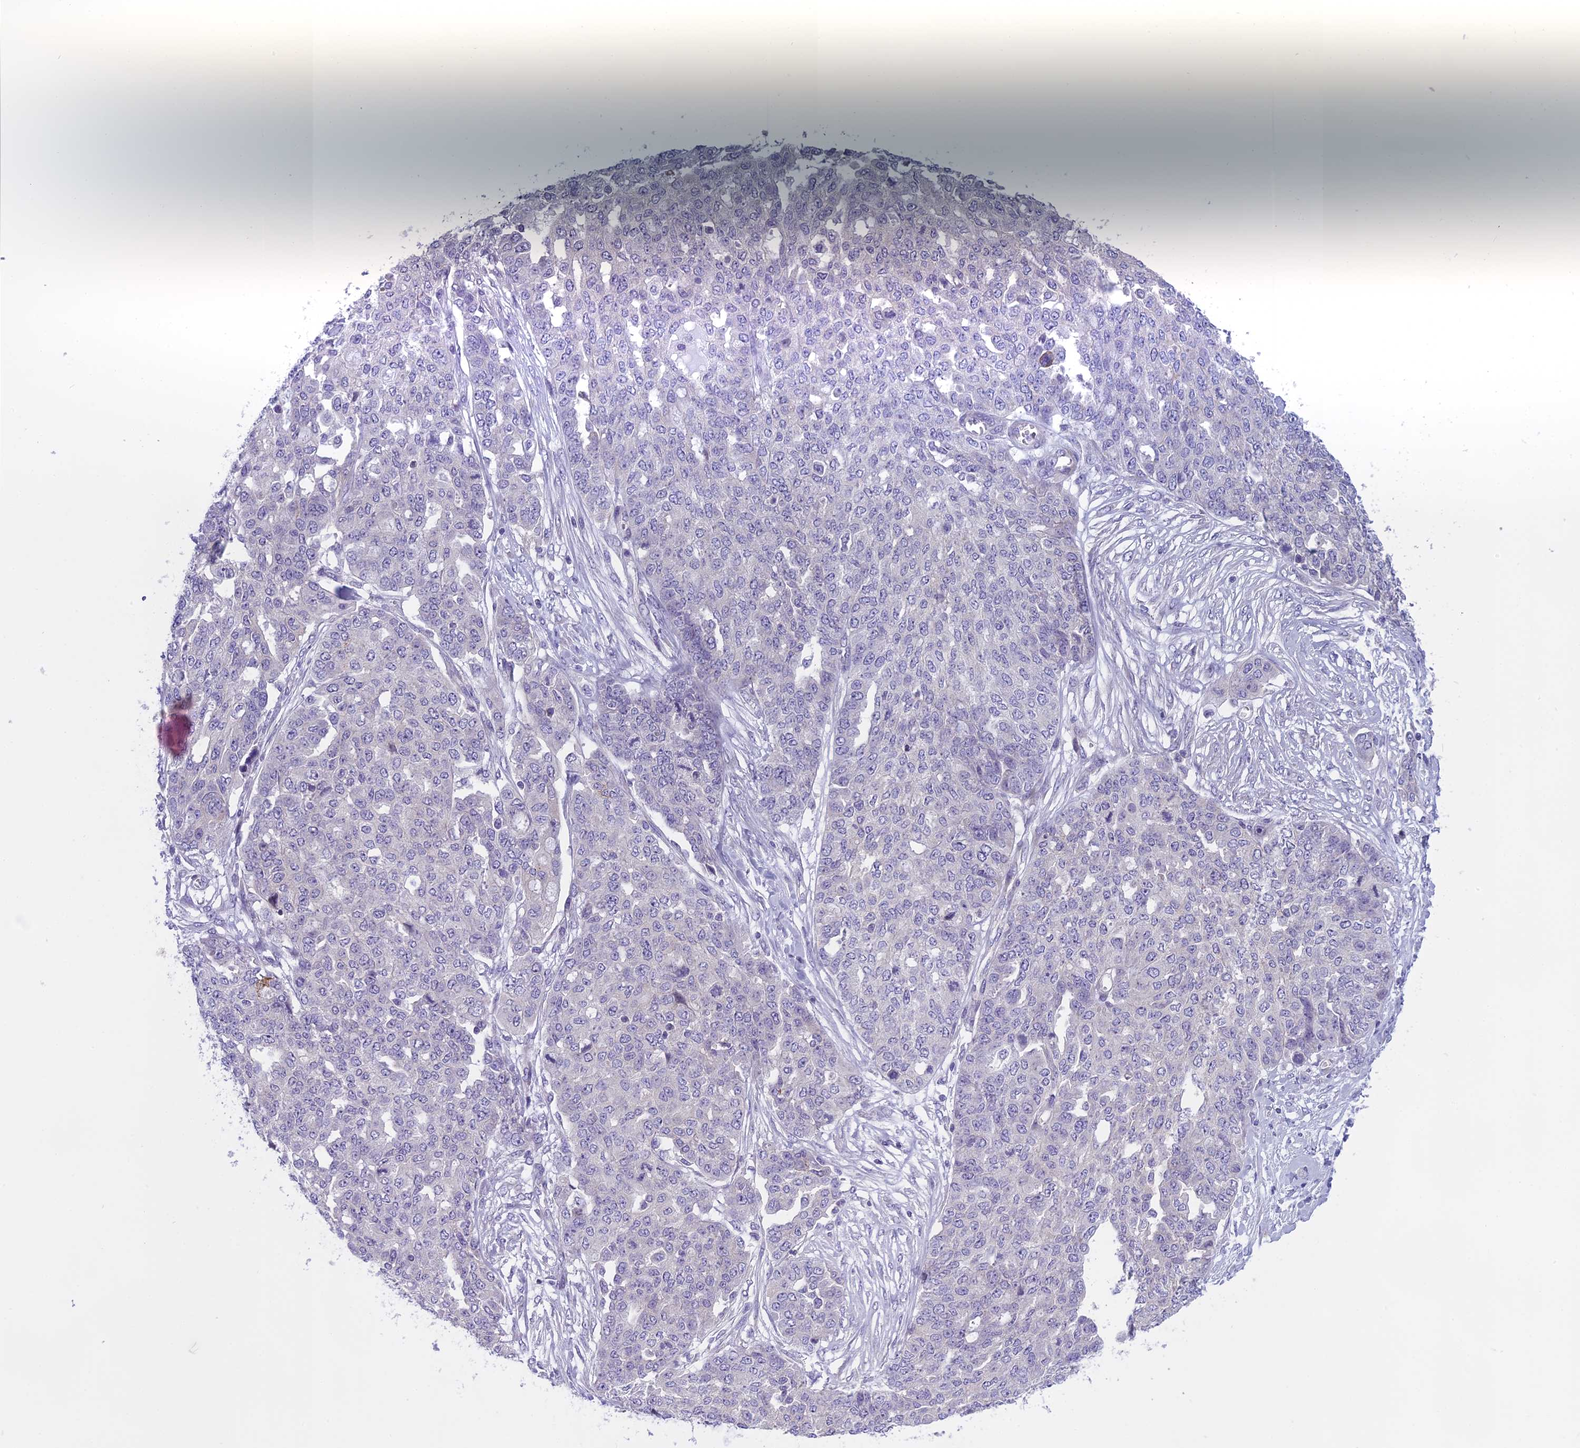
{"staining": {"intensity": "negative", "quantity": "none", "location": "none"}, "tissue": "ovarian cancer", "cell_type": "Tumor cells", "image_type": "cancer", "snomed": [{"axis": "morphology", "description": "Cystadenocarcinoma, serous, NOS"}, {"axis": "topography", "description": "Soft tissue"}, {"axis": "topography", "description": "Ovary"}], "caption": "Immunohistochemistry (IHC) photomicrograph of ovarian serous cystadenocarcinoma stained for a protein (brown), which displays no positivity in tumor cells. The staining is performed using DAB brown chromogen with nuclei counter-stained in using hematoxylin.", "gene": "ARHGEF37", "patient": {"sex": "female", "age": 57}}